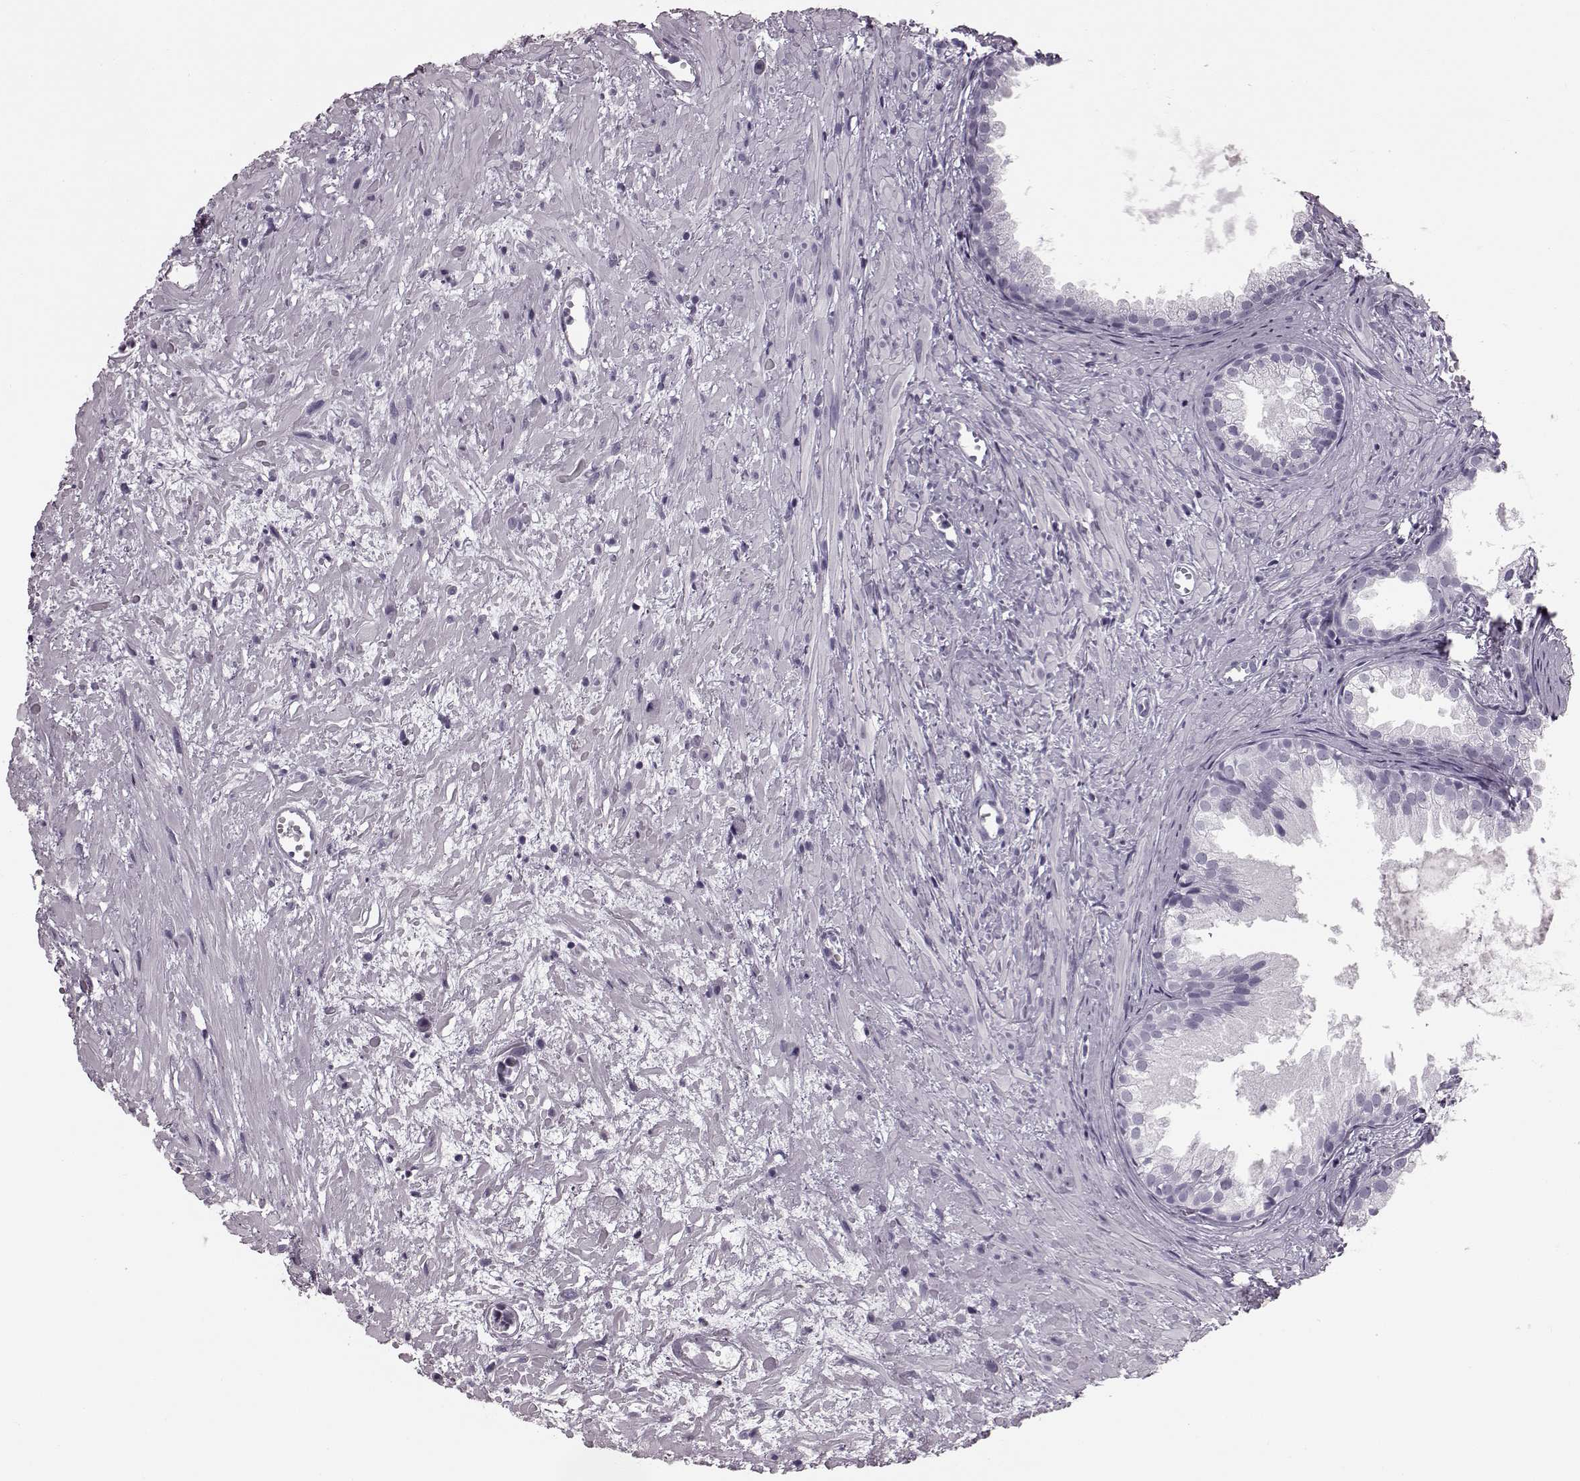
{"staining": {"intensity": "negative", "quantity": "none", "location": "none"}, "tissue": "prostate cancer", "cell_type": "Tumor cells", "image_type": "cancer", "snomed": [{"axis": "morphology", "description": "Adenocarcinoma, High grade"}, {"axis": "topography", "description": "Prostate"}], "caption": "The histopathology image exhibits no staining of tumor cells in prostate adenocarcinoma (high-grade). (Stains: DAB IHC with hematoxylin counter stain, Microscopy: brightfield microscopy at high magnification).", "gene": "JSRP1", "patient": {"sex": "male", "age": 79}}